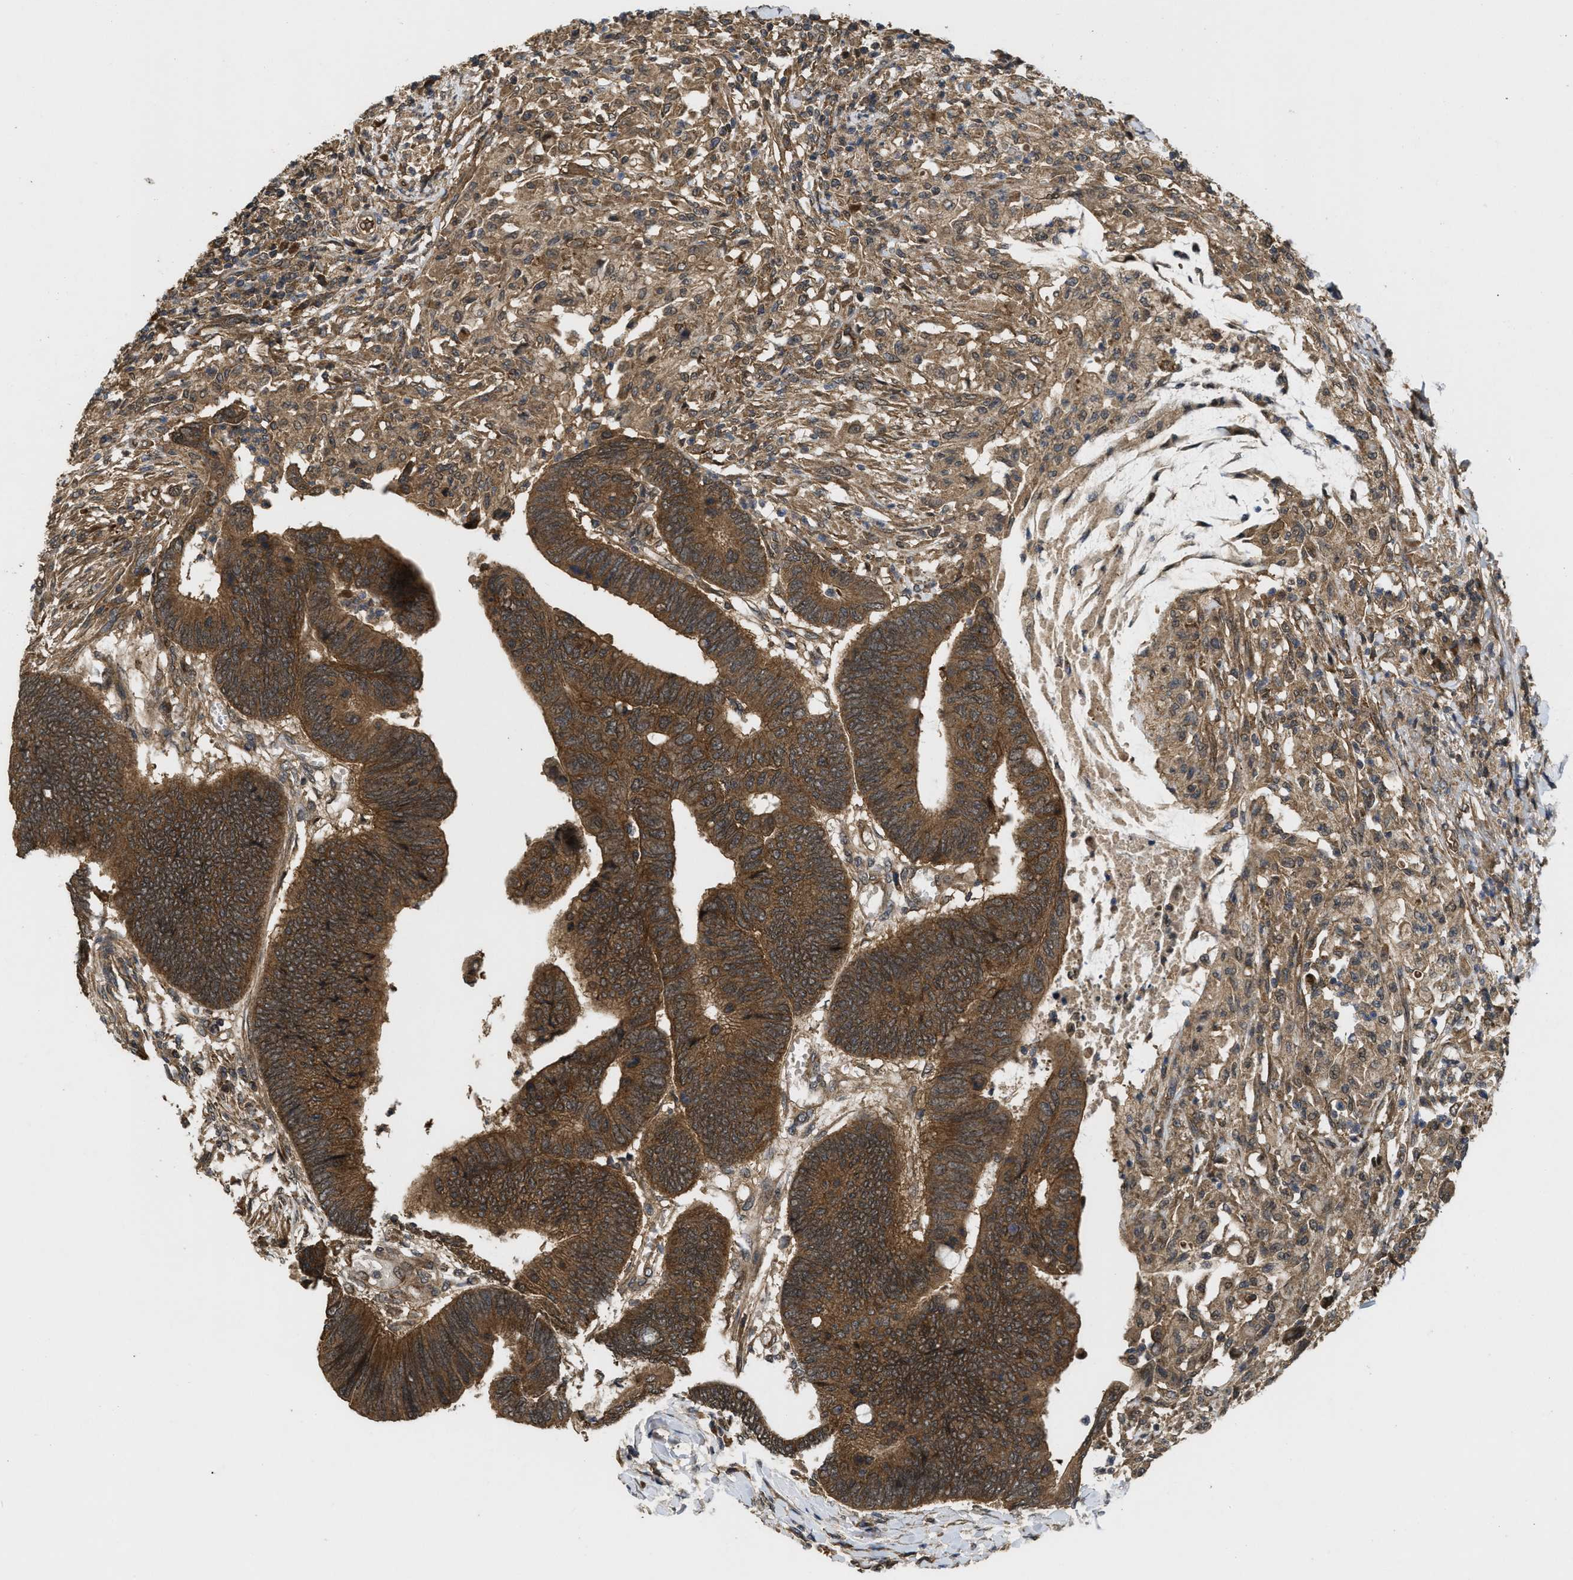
{"staining": {"intensity": "strong", "quantity": ">75%", "location": "cytoplasmic/membranous"}, "tissue": "colorectal cancer", "cell_type": "Tumor cells", "image_type": "cancer", "snomed": [{"axis": "morphology", "description": "Normal tissue, NOS"}, {"axis": "morphology", "description": "Adenocarcinoma, NOS"}, {"axis": "topography", "description": "Rectum"}, {"axis": "topography", "description": "Peripheral nerve tissue"}], "caption": "A brown stain labels strong cytoplasmic/membranous staining of a protein in colorectal cancer tumor cells. Nuclei are stained in blue.", "gene": "FZD6", "patient": {"sex": "male", "age": 92}}